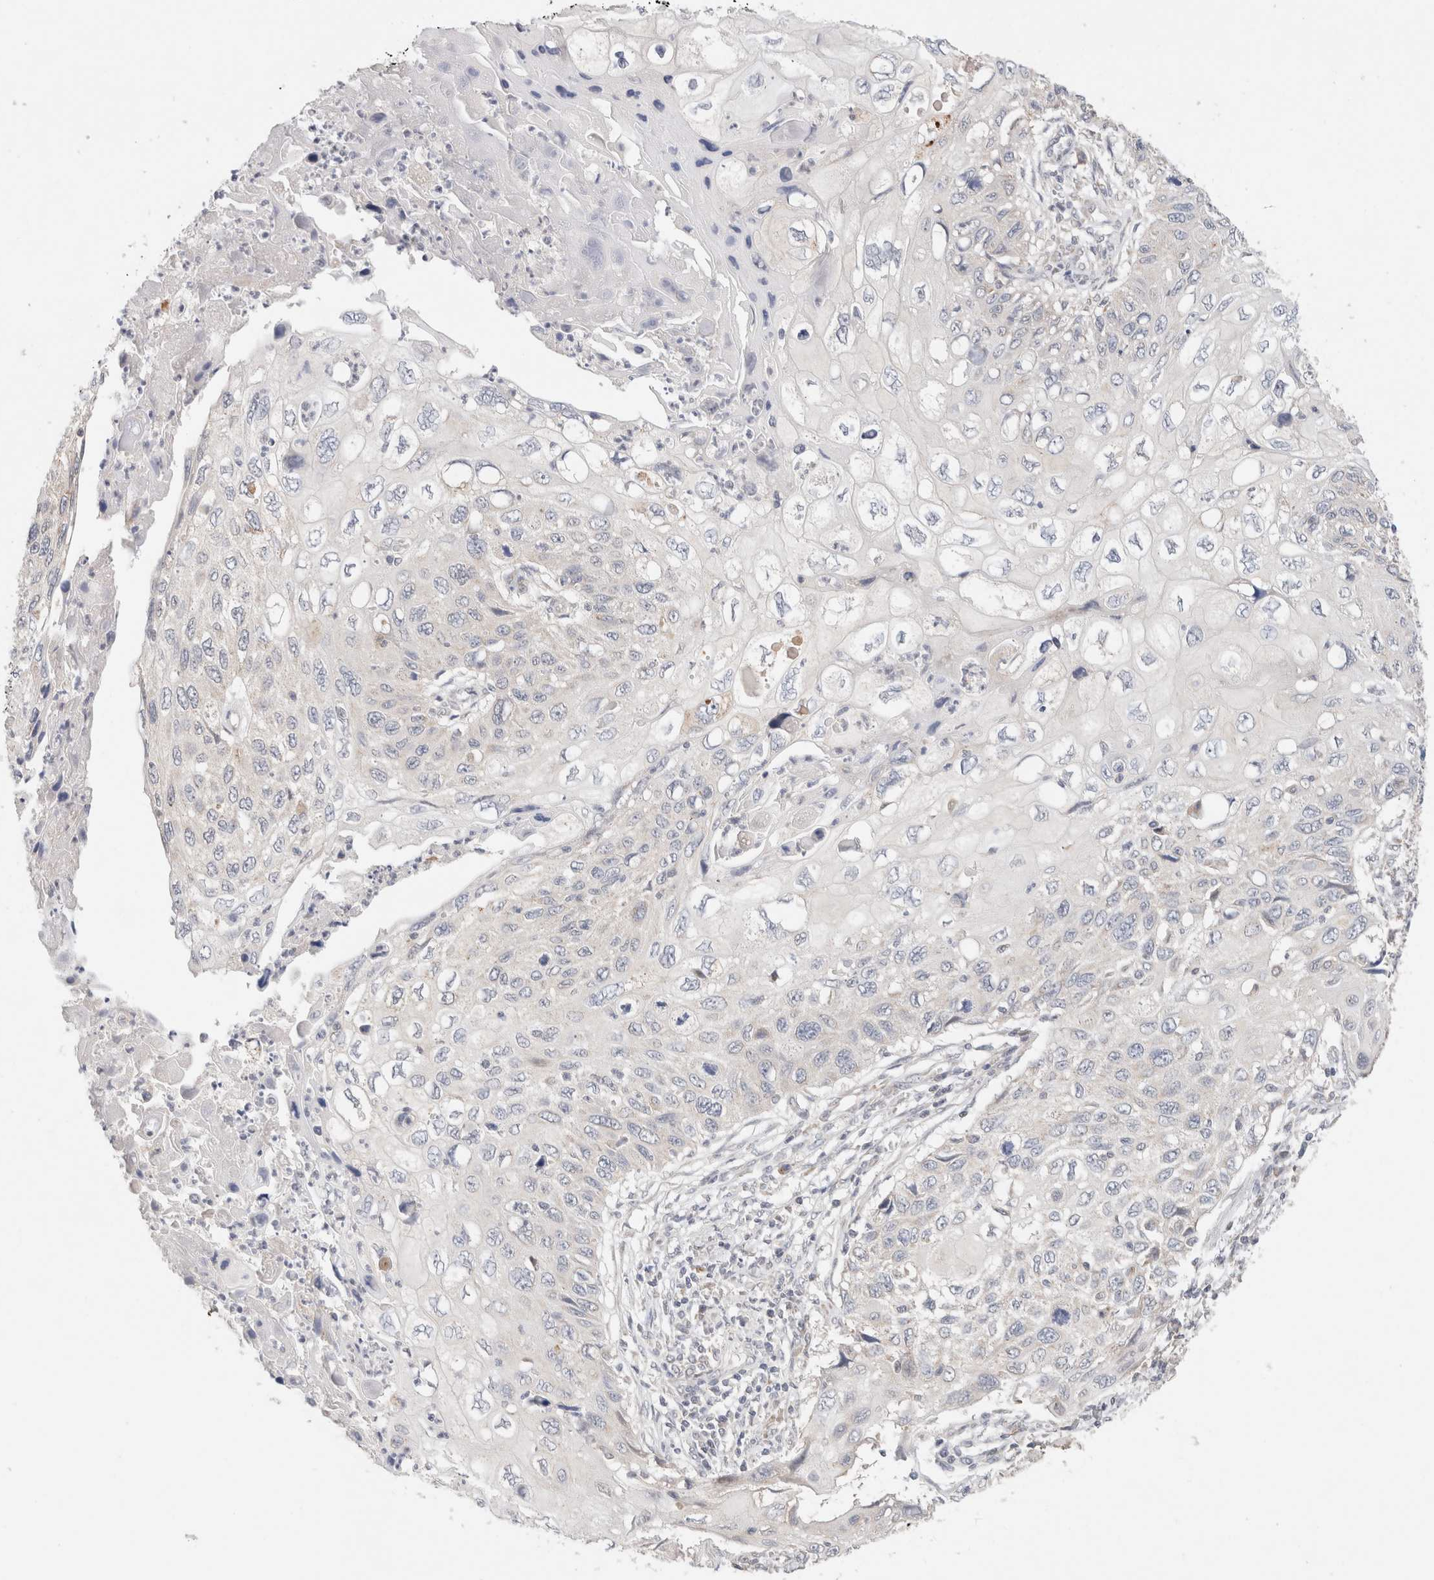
{"staining": {"intensity": "negative", "quantity": "none", "location": "none"}, "tissue": "cervical cancer", "cell_type": "Tumor cells", "image_type": "cancer", "snomed": [{"axis": "morphology", "description": "Squamous cell carcinoma, NOS"}, {"axis": "topography", "description": "Cervix"}], "caption": "The immunohistochemistry histopathology image has no significant expression in tumor cells of squamous cell carcinoma (cervical) tissue. (Stains: DAB IHC with hematoxylin counter stain, Microscopy: brightfield microscopy at high magnification).", "gene": "ERI3", "patient": {"sex": "female", "age": 70}}